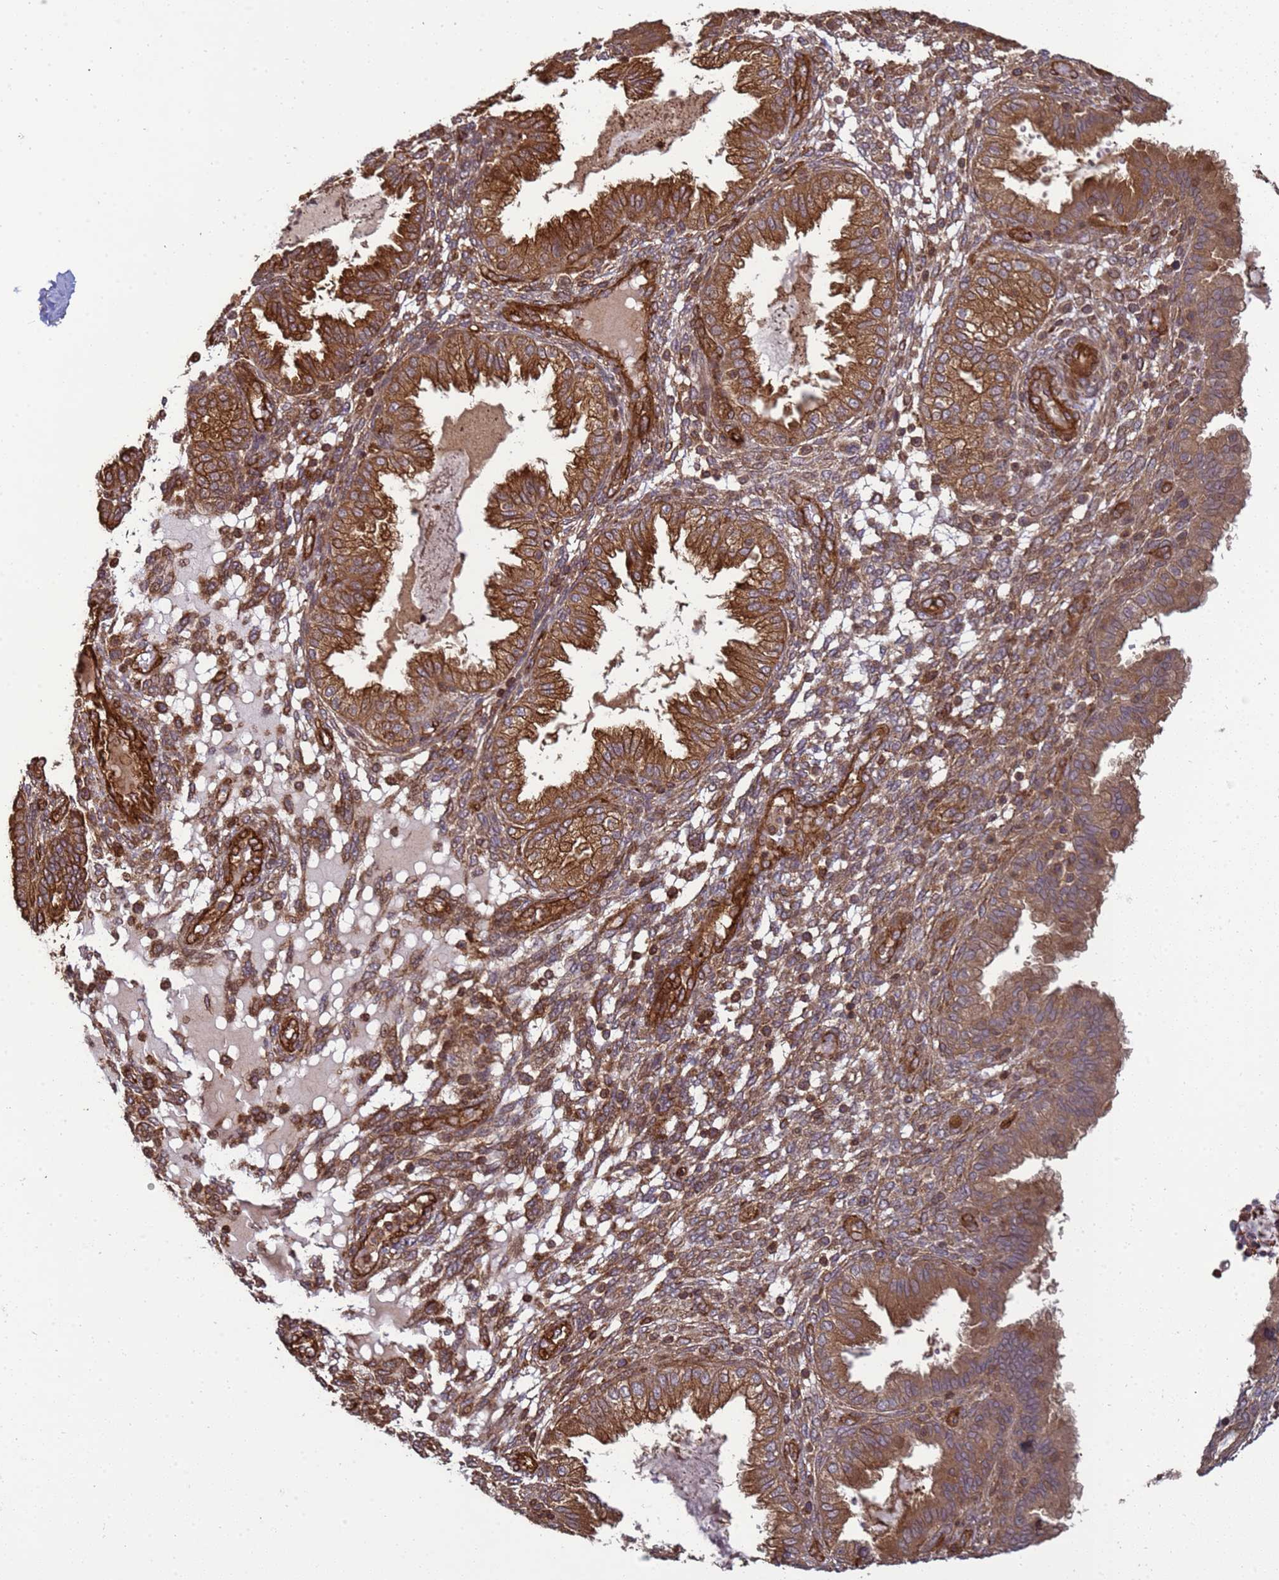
{"staining": {"intensity": "moderate", "quantity": "25%-75%", "location": "cytoplasmic/membranous"}, "tissue": "endometrium", "cell_type": "Cells in endometrial stroma", "image_type": "normal", "snomed": [{"axis": "morphology", "description": "Normal tissue, NOS"}, {"axis": "topography", "description": "Endometrium"}], "caption": "Benign endometrium exhibits moderate cytoplasmic/membranous expression in approximately 25%-75% of cells in endometrial stroma.", "gene": "CNOT1", "patient": {"sex": "female", "age": 33}}